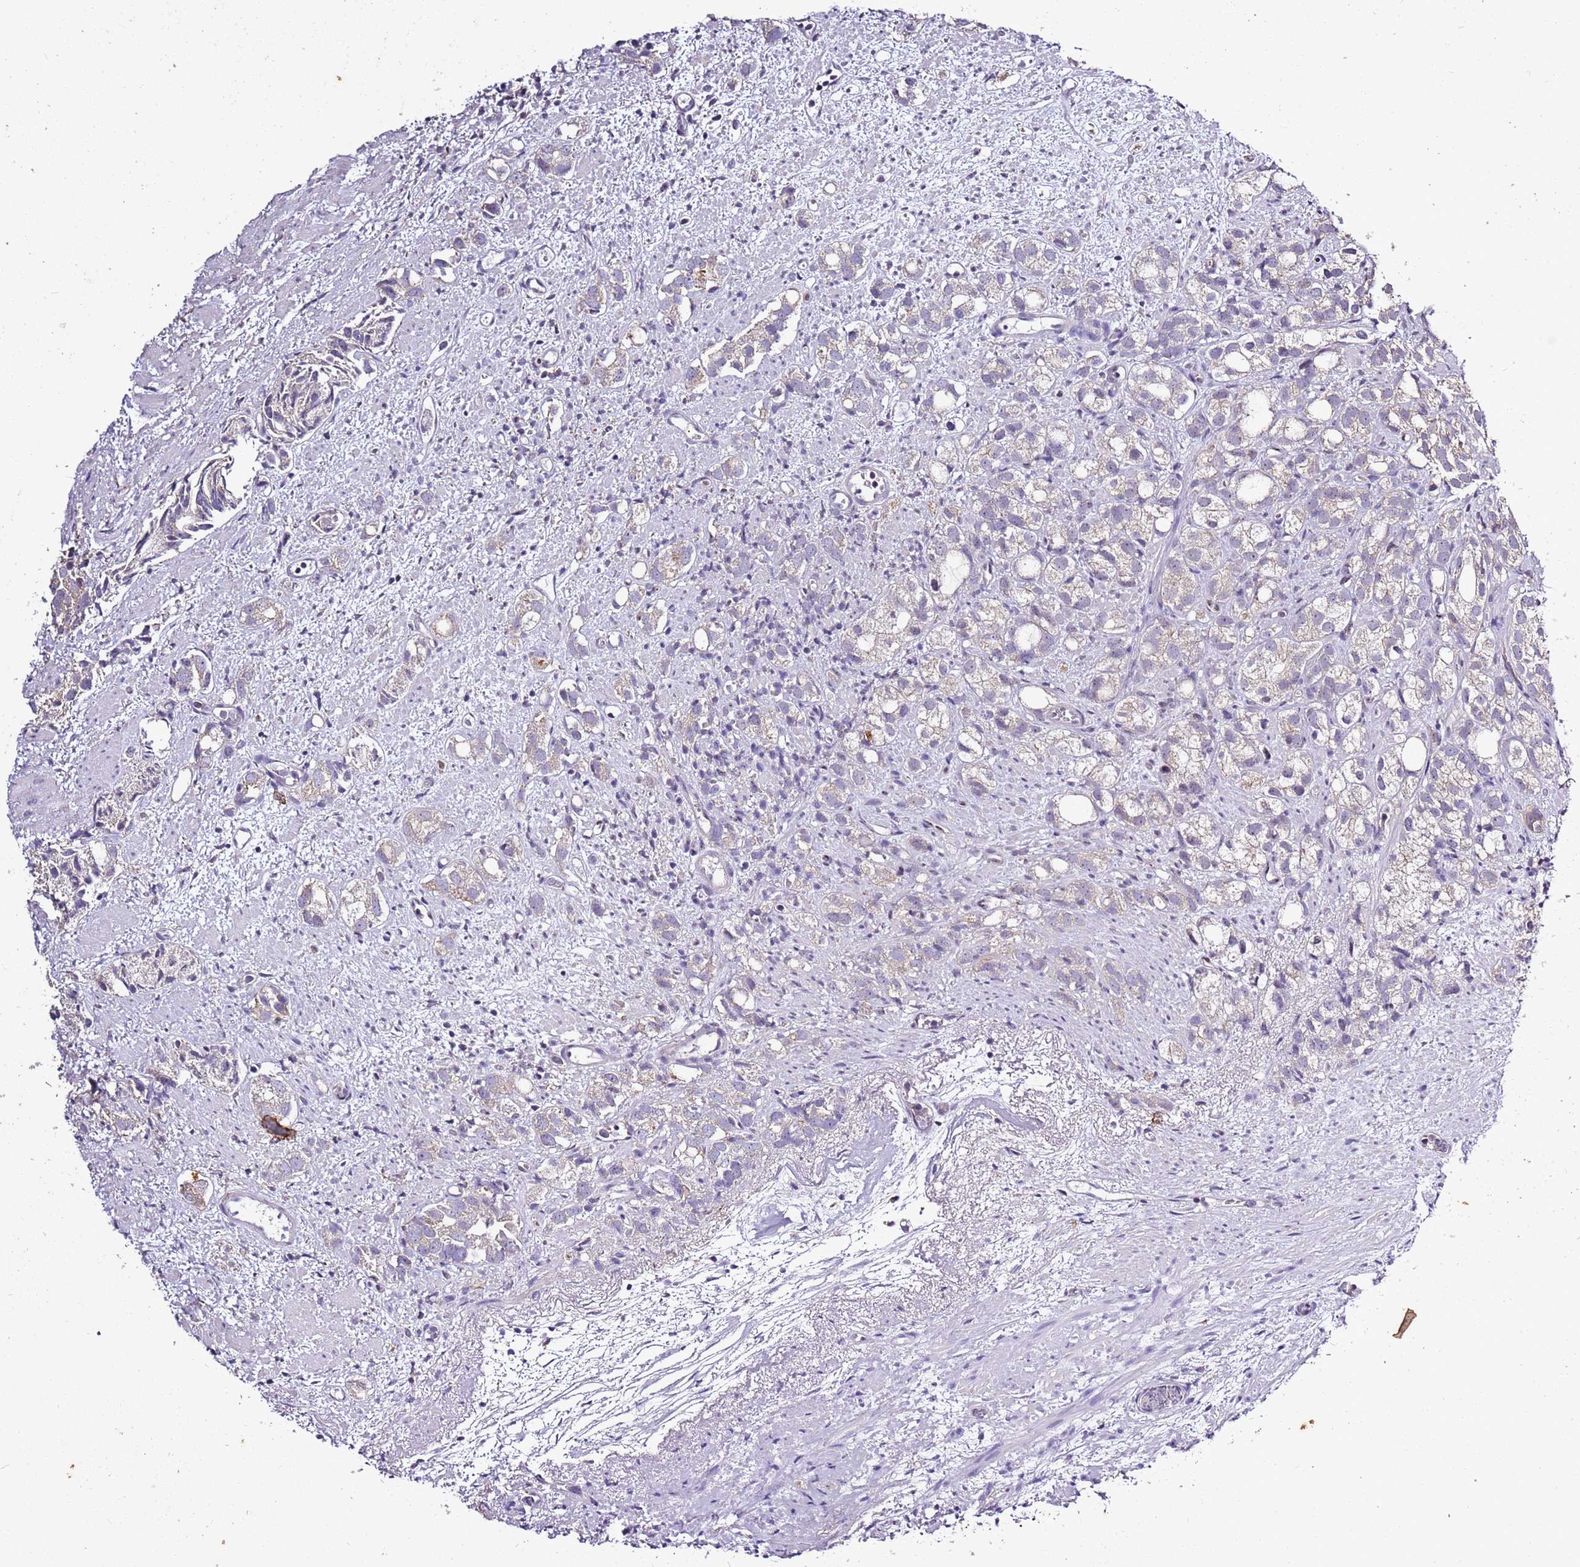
{"staining": {"intensity": "negative", "quantity": "none", "location": "none"}, "tissue": "prostate cancer", "cell_type": "Tumor cells", "image_type": "cancer", "snomed": [{"axis": "morphology", "description": "Adenocarcinoma, High grade"}, {"axis": "topography", "description": "Prostate"}], "caption": "Tumor cells are negative for brown protein staining in prostate cancer (high-grade adenocarcinoma).", "gene": "CAPN9", "patient": {"sex": "male", "age": 82}}